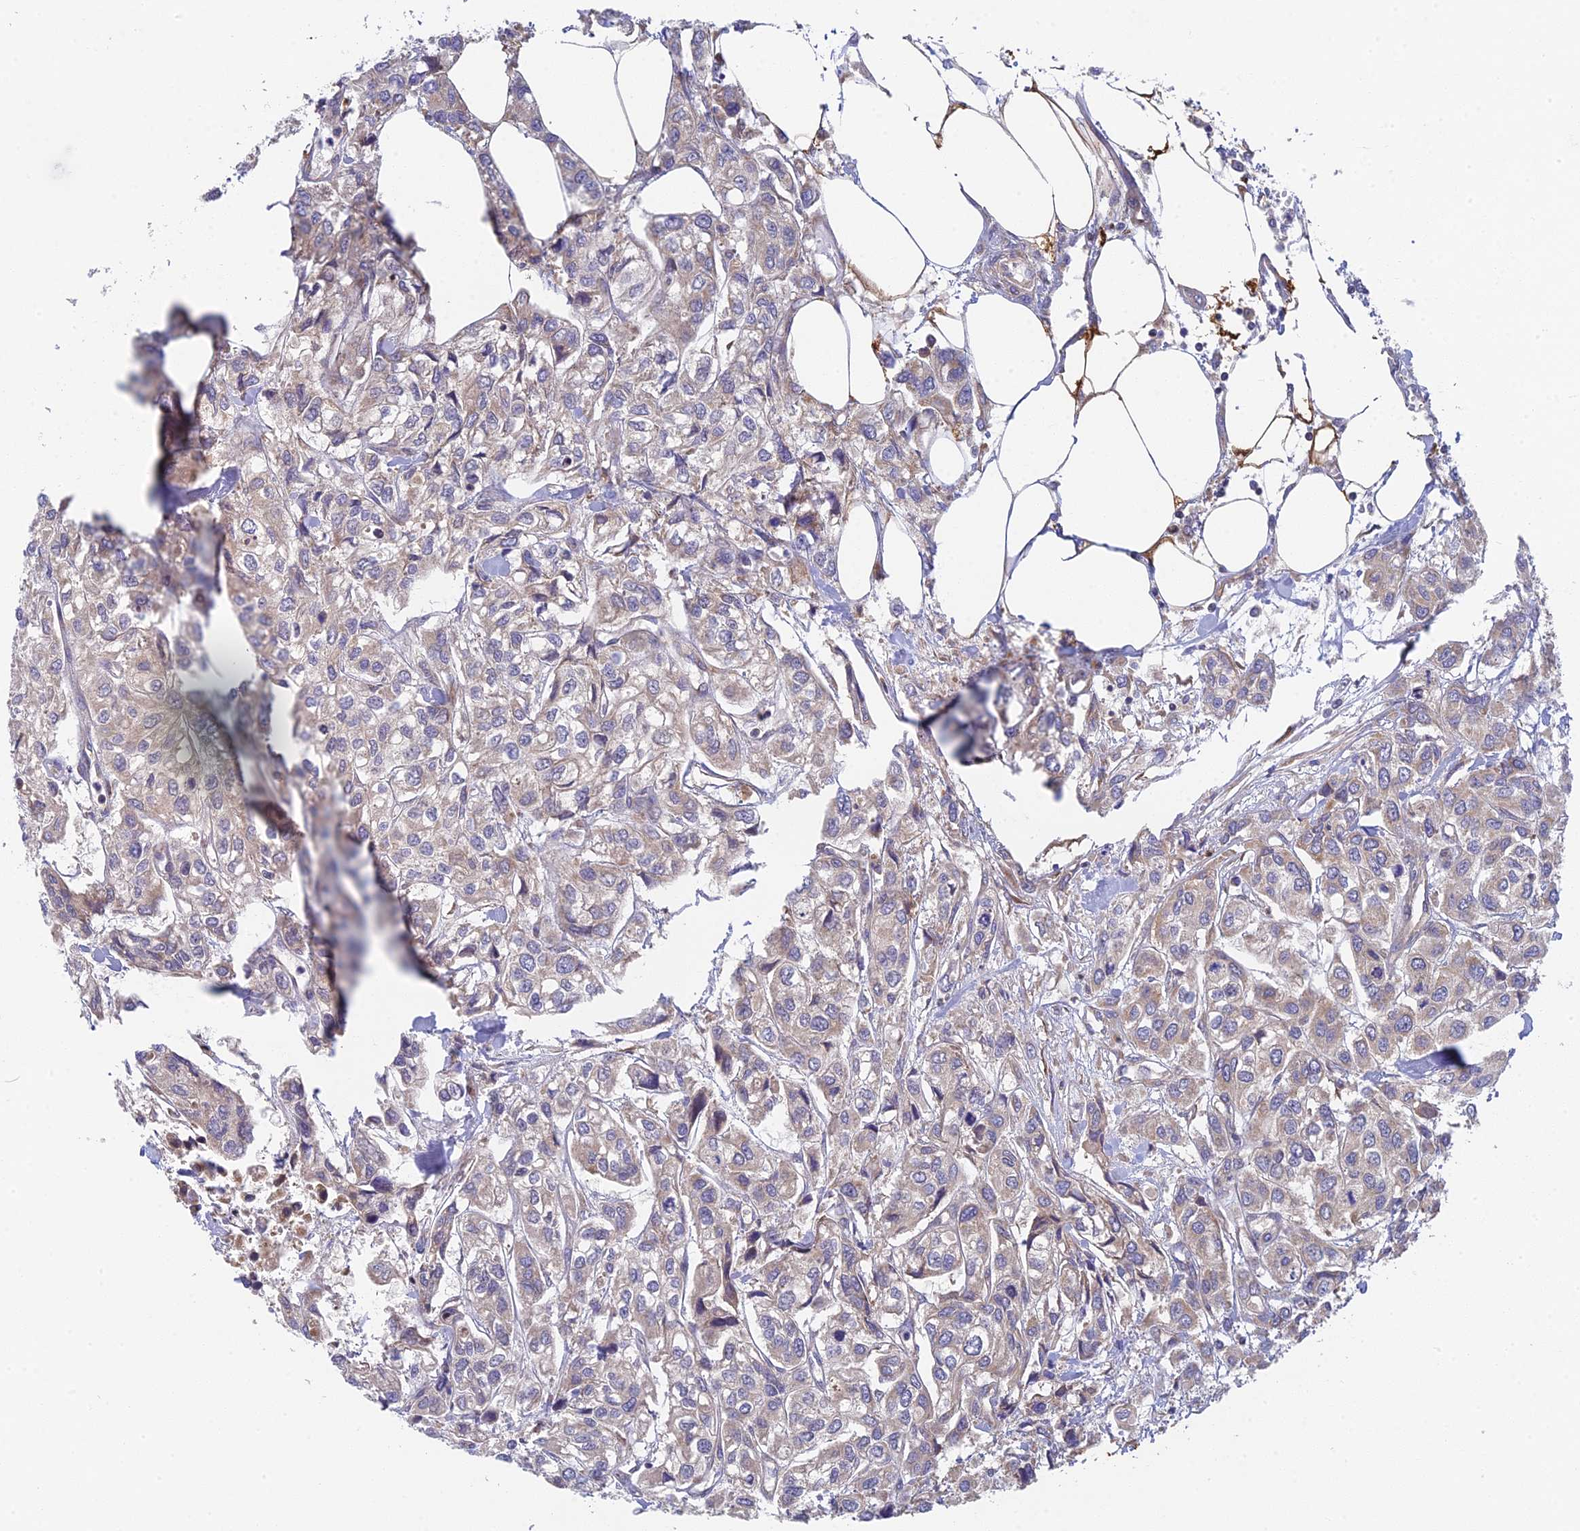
{"staining": {"intensity": "weak", "quantity": ">75%", "location": "cytoplasmic/membranous"}, "tissue": "urothelial cancer", "cell_type": "Tumor cells", "image_type": "cancer", "snomed": [{"axis": "morphology", "description": "Urothelial carcinoma, High grade"}, {"axis": "topography", "description": "Urinary bladder"}], "caption": "Urothelial carcinoma (high-grade) stained for a protein (brown) shows weak cytoplasmic/membranous positive positivity in about >75% of tumor cells.", "gene": "INCA1", "patient": {"sex": "male", "age": 67}}